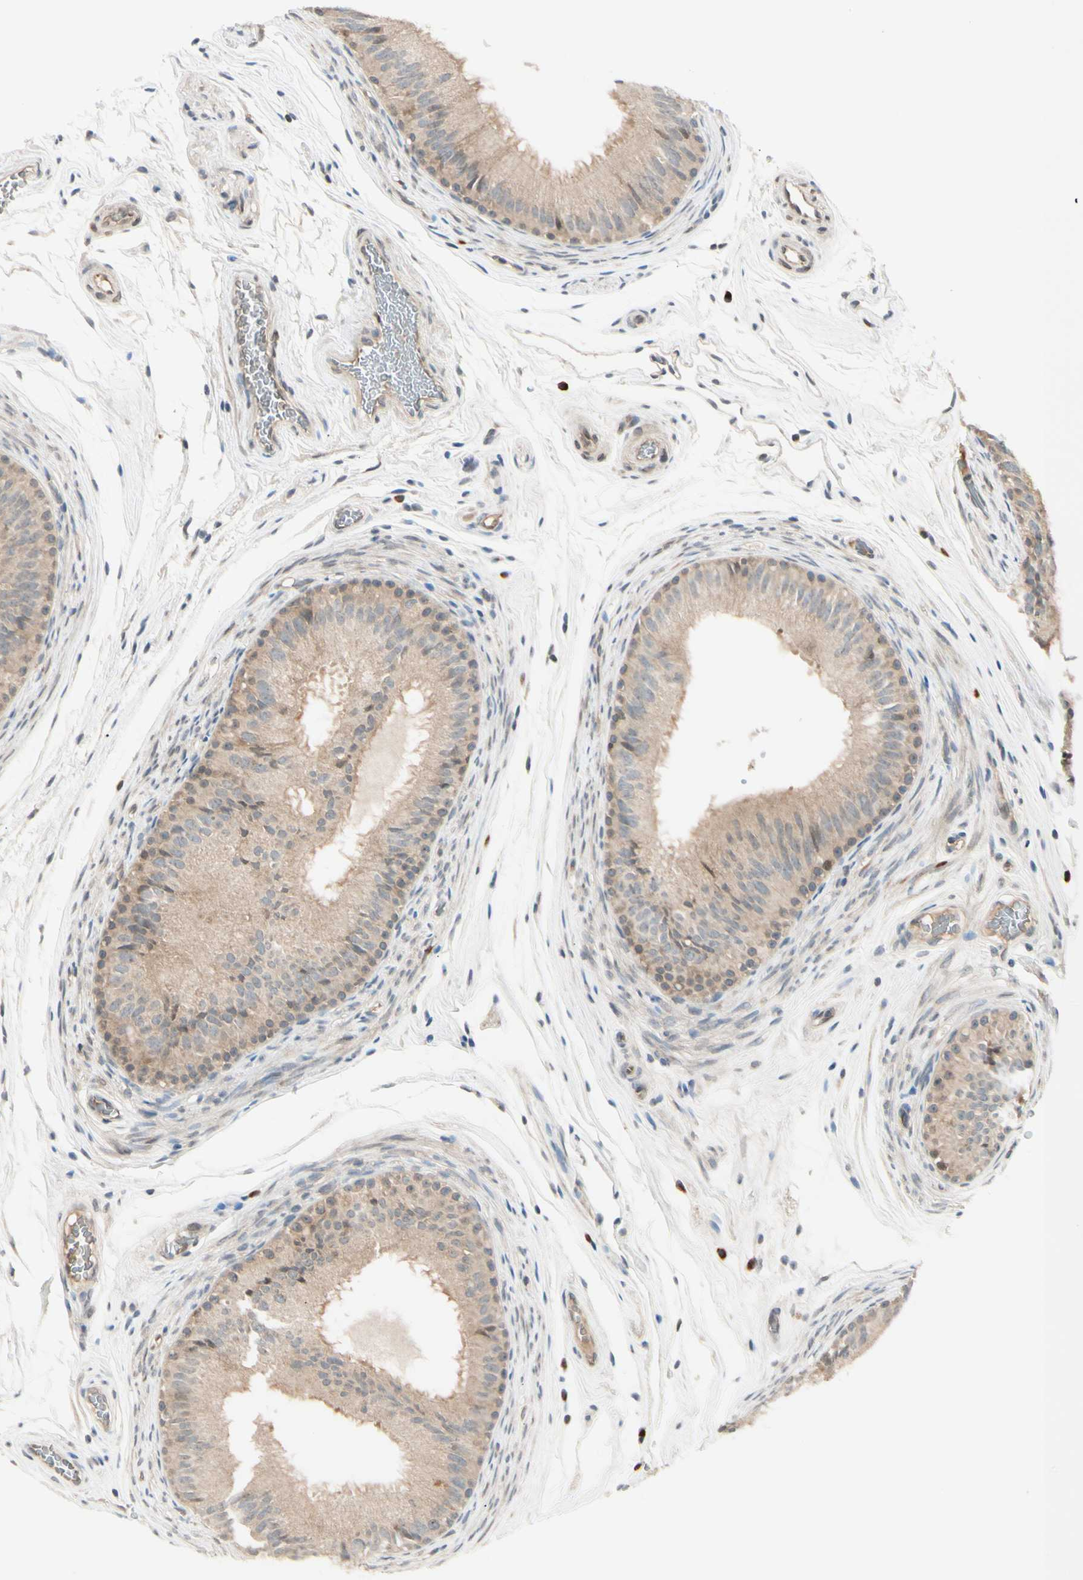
{"staining": {"intensity": "weak", "quantity": ">75%", "location": "cytoplasmic/membranous"}, "tissue": "epididymis", "cell_type": "Glandular cells", "image_type": "normal", "snomed": [{"axis": "morphology", "description": "Normal tissue, NOS"}, {"axis": "topography", "description": "Epididymis"}], "caption": "Immunohistochemistry (DAB (3,3'-diaminobenzidine)) staining of normal epididymis exhibits weak cytoplasmic/membranous protein staining in about >75% of glandular cells. The protein is shown in brown color, while the nuclei are stained blue.", "gene": "FGF10", "patient": {"sex": "male", "age": 36}}